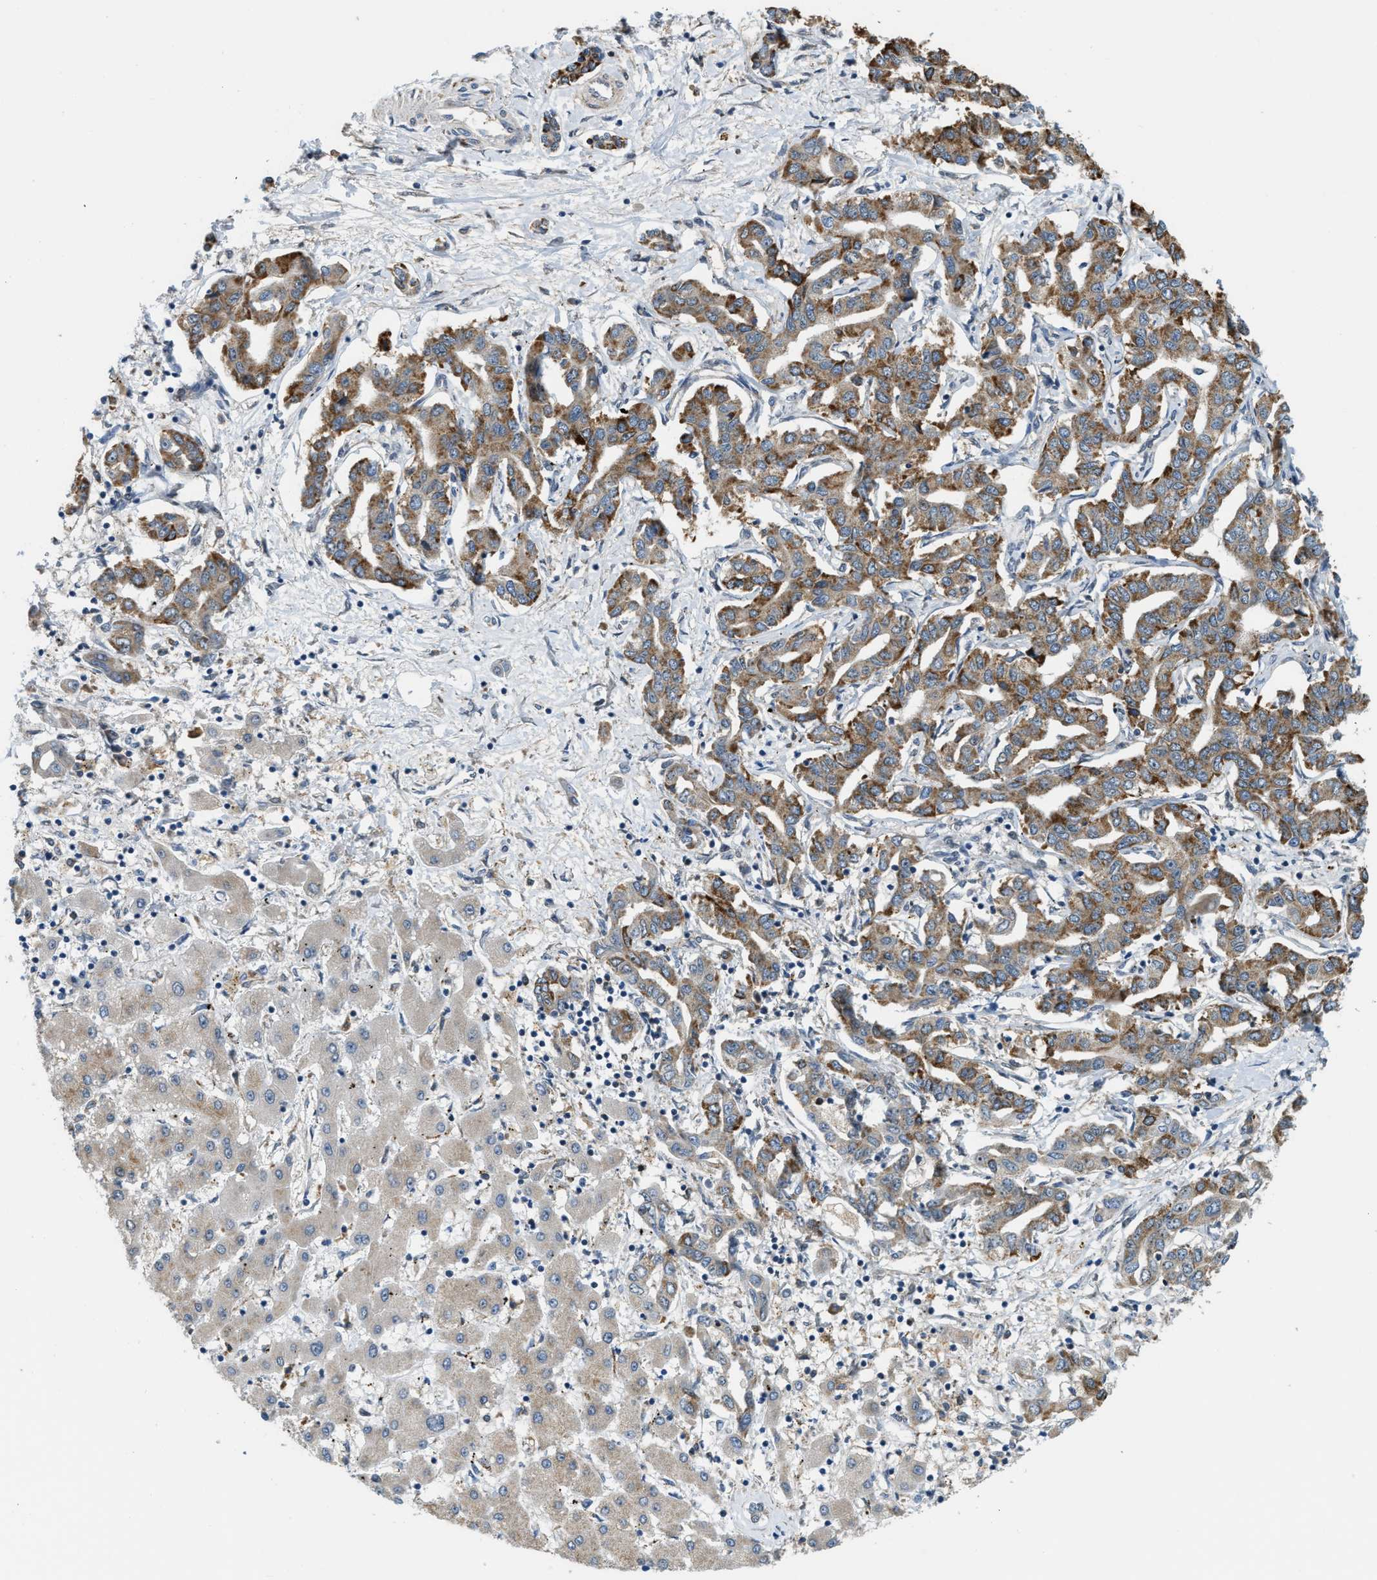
{"staining": {"intensity": "moderate", "quantity": ">75%", "location": "cytoplasmic/membranous"}, "tissue": "liver cancer", "cell_type": "Tumor cells", "image_type": "cancer", "snomed": [{"axis": "morphology", "description": "Cholangiocarcinoma"}, {"axis": "topography", "description": "Liver"}], "caption": "Protein expression analysis of liver cancer (cholangiocarcinoma) exhibits moderate cytoplasmic/membranous positivity in about >75% of tumor cells.", "gene": "STARD3NL", "patient": {"sex": "male", "age": 59}}